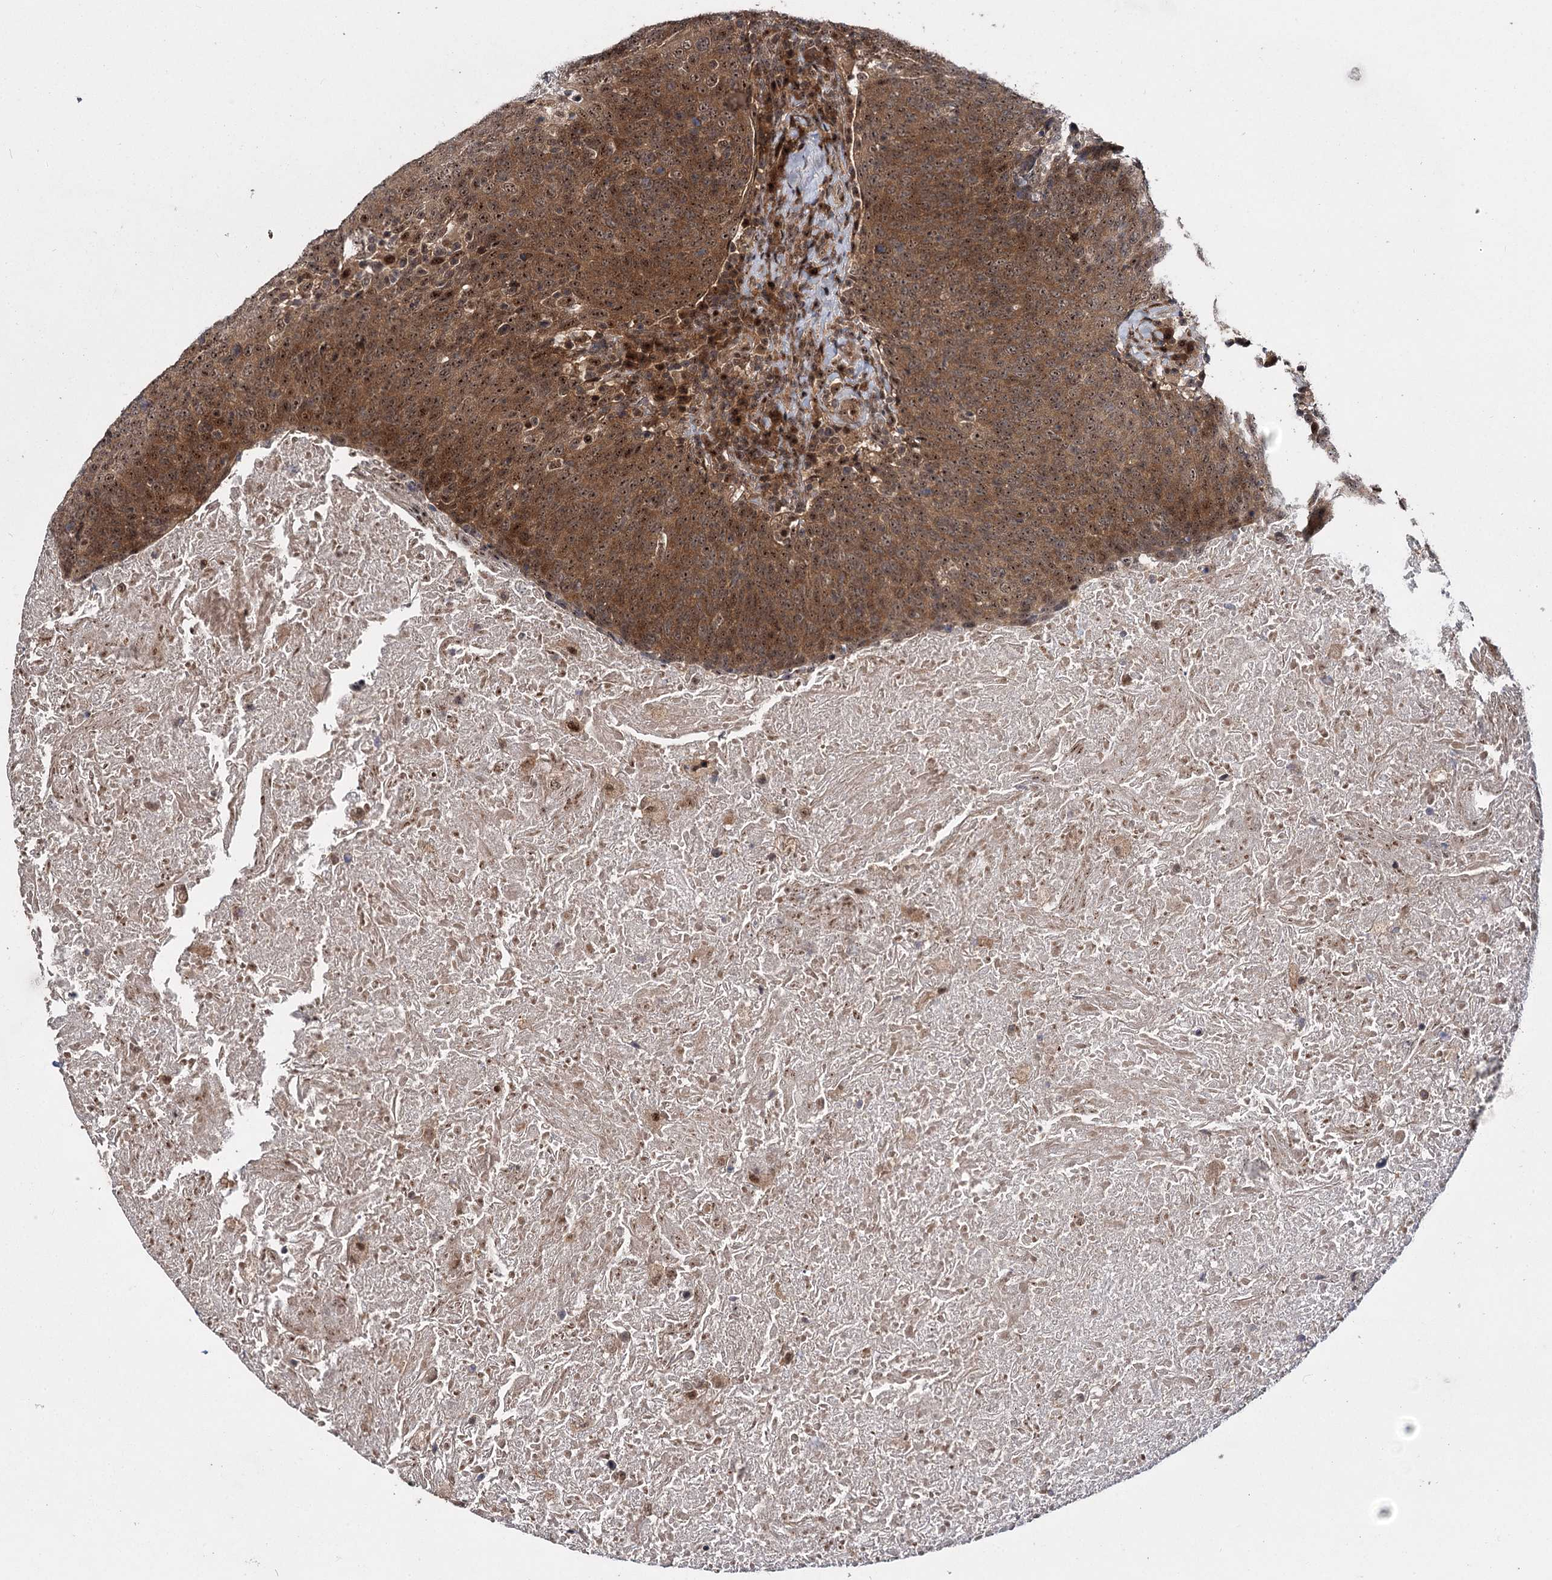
{"staining": {"intensity": "strong", "quantity": ">75%", "location": "cytoplasmic/membranous,nuclear"}, "tissue": "head and neck cancer", "cell_type": "Tumor cells", "image_type": "cancer", "snomed": [{"axis": "morphology", "description": "Squamous cell carcinoma, NOS"}, {"axis": "morphology", "description": "Squamous cell carcinoma, metastatic, NOS"}, {"axis": "topography", "description": "Lymph node"}, {"axis": "topography", "description": "Head-Neck"}], "caption": "Head and neck cancer (metastatic squamous cell carcinoma) tissue exhibits strong cytoplasmic/membranous and nuclear expression in about >75% of tumor cells (brown staining indicates protein expression, while blue staining denotes nuclei).", "gene": "MKNK2", "patient": {"sex": "male", "age": 62}}